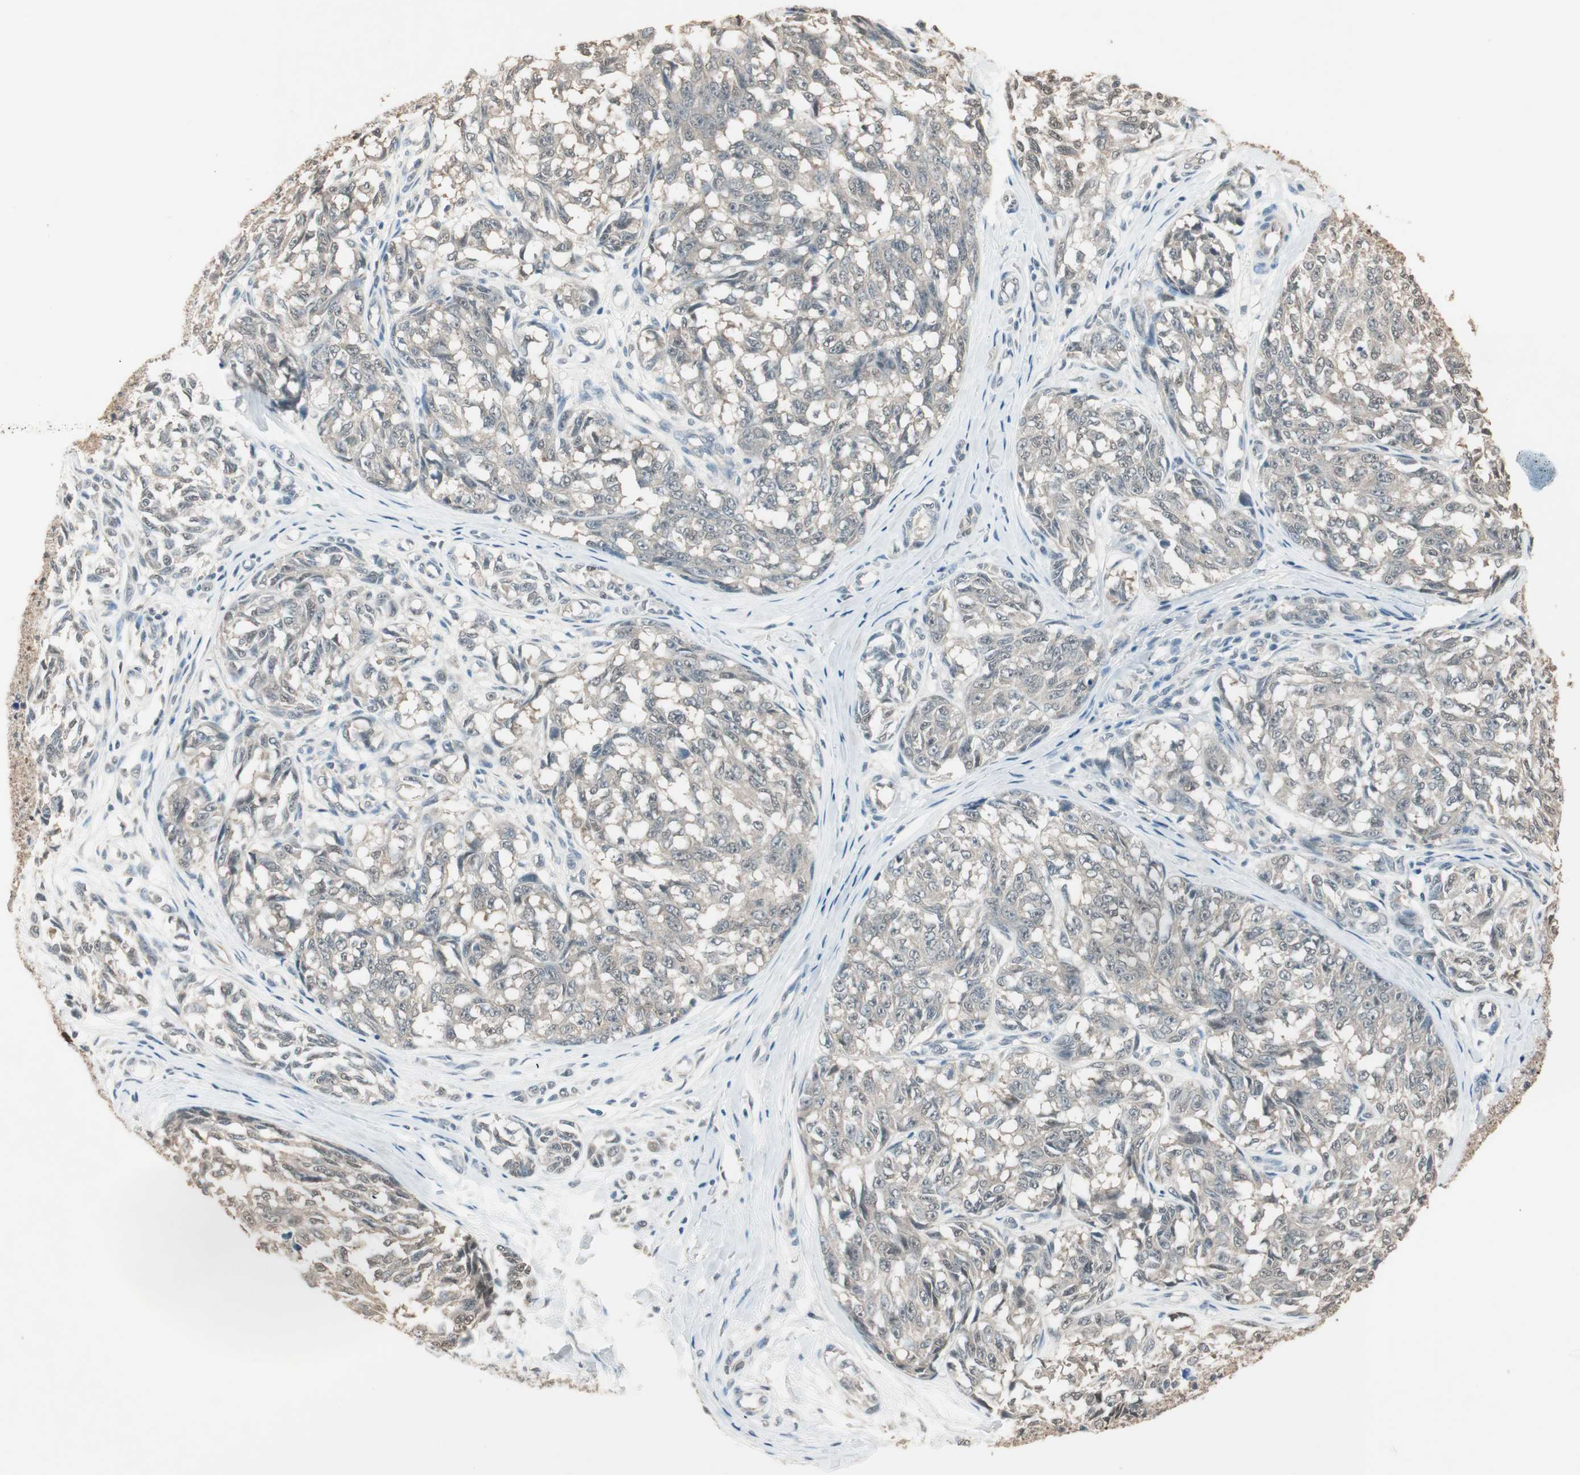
{"staining": {"intensity": "weak", "quantity": "<25%", "location": "cytoplasmic/membranous,nuclear"}, "tissue": "melanoma", "cell_type": "Tumor cells", "image_type": "cancer", "snomed": [{"axis": "morphology", "description": "Malignant melanoma, NOS"}, {"axis": "topography", "description": "Skin"}], "caption": "High power microscopy photomicrograph of an IHC photomicrograph of malignant melanoma, revealing no significant expression in tumor cells. (DAB immunohistochemistry (IHC), high magnification).", "gene": "USP5", "patient": {"sex": "female", "age": 64}}